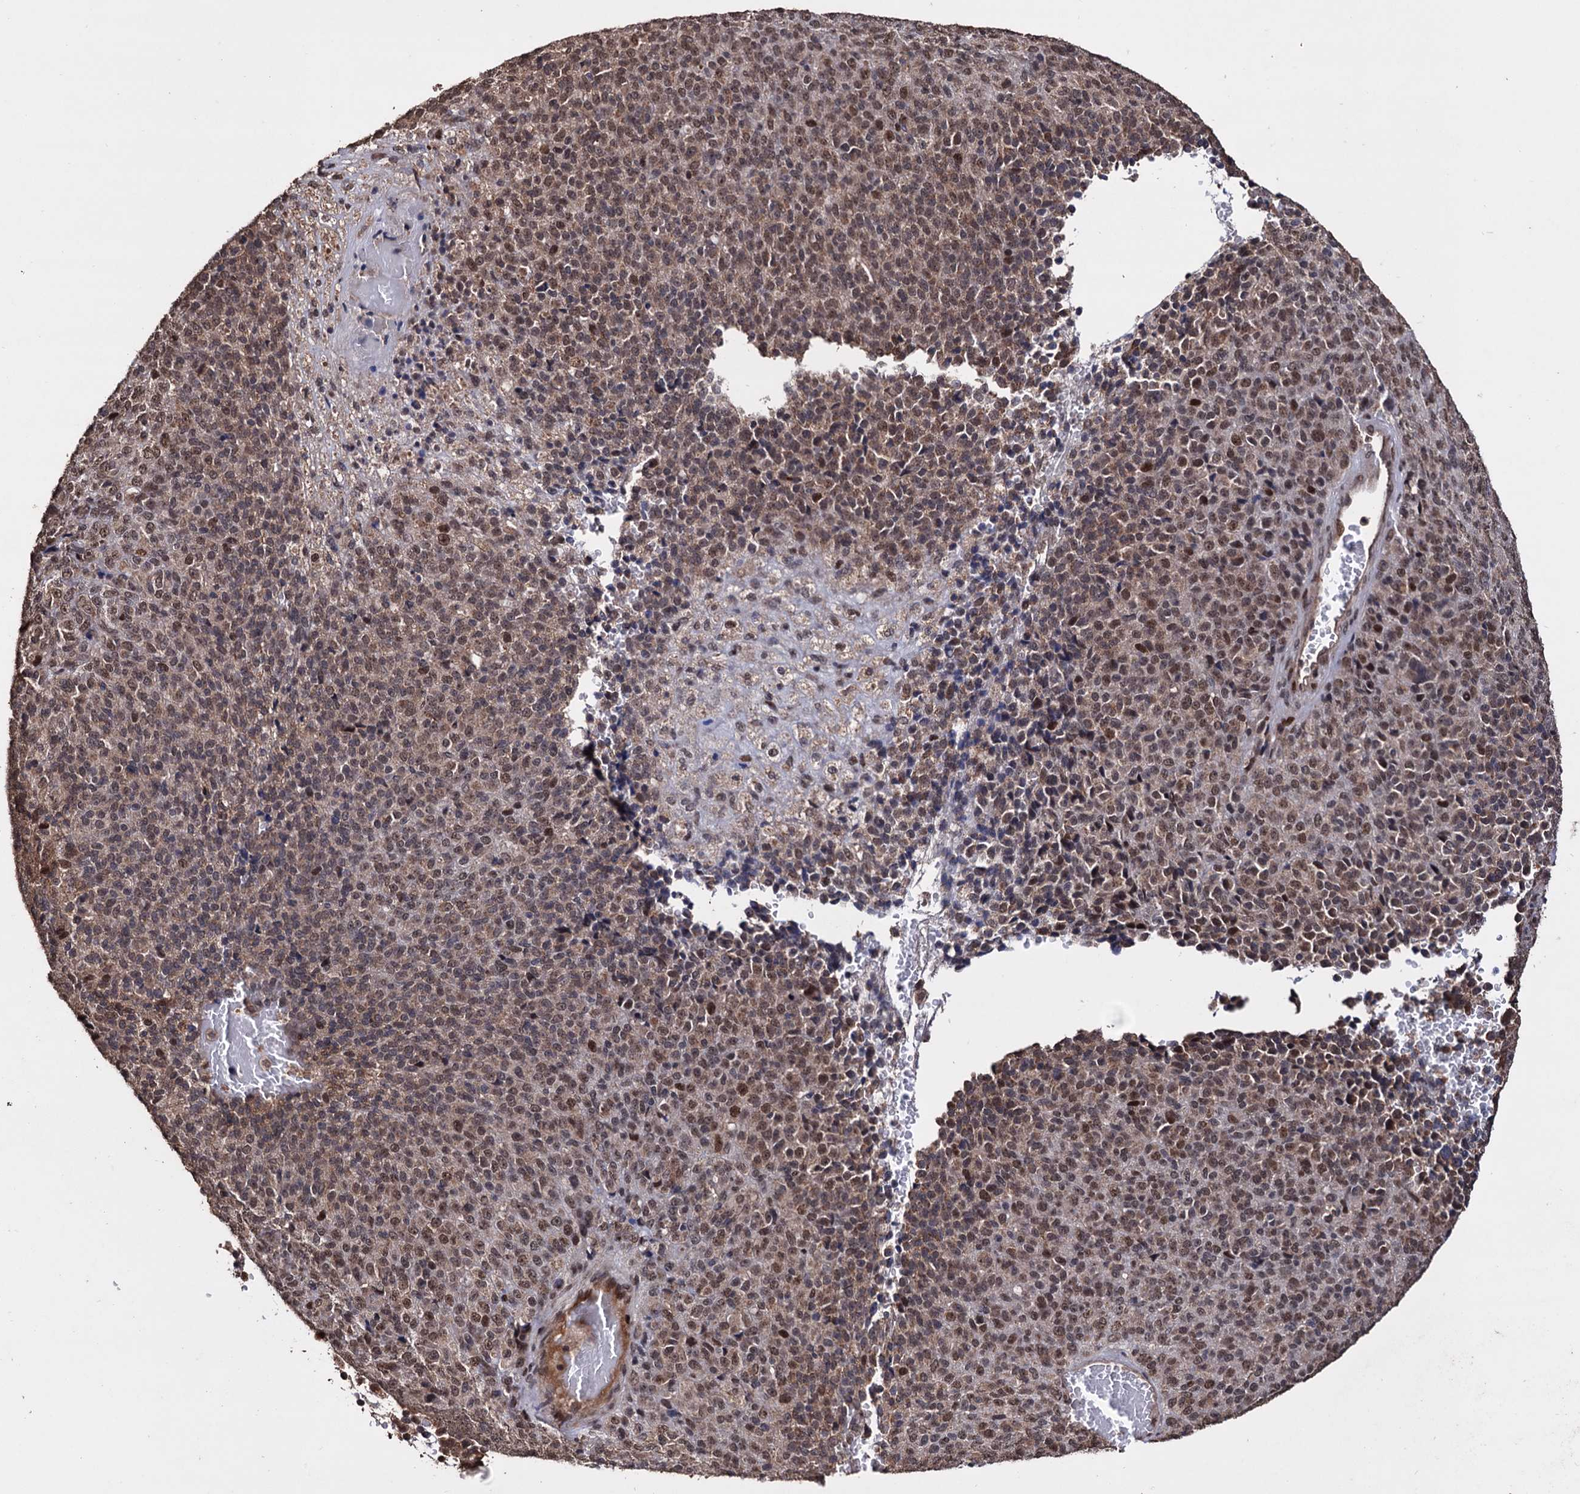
{"staining": {"intensity": "moderate", "quantity": "25%-75%", "location": "cytoplasmic/membranous,nuclear"}, "tissue": "melanoma", "cell_type": "Tumor cells", "image_type": "cancer", "snomed": [{"axis": "morphology", "description": "Malignant melanoma, Metastatic site"}, {"axis": "topography", "description": "Brain"}], "caption": "Immunohistochemistry (IHC) of melanoma exhibits medium levels of moderate cytoplasmic/membranous and nuclear positivity in about 25%-75% of tumor cells. (IHC, brightfield microscopy, high magnification).", "gene": "KLF5", "patient": {"sex": "female", "age": 56}}